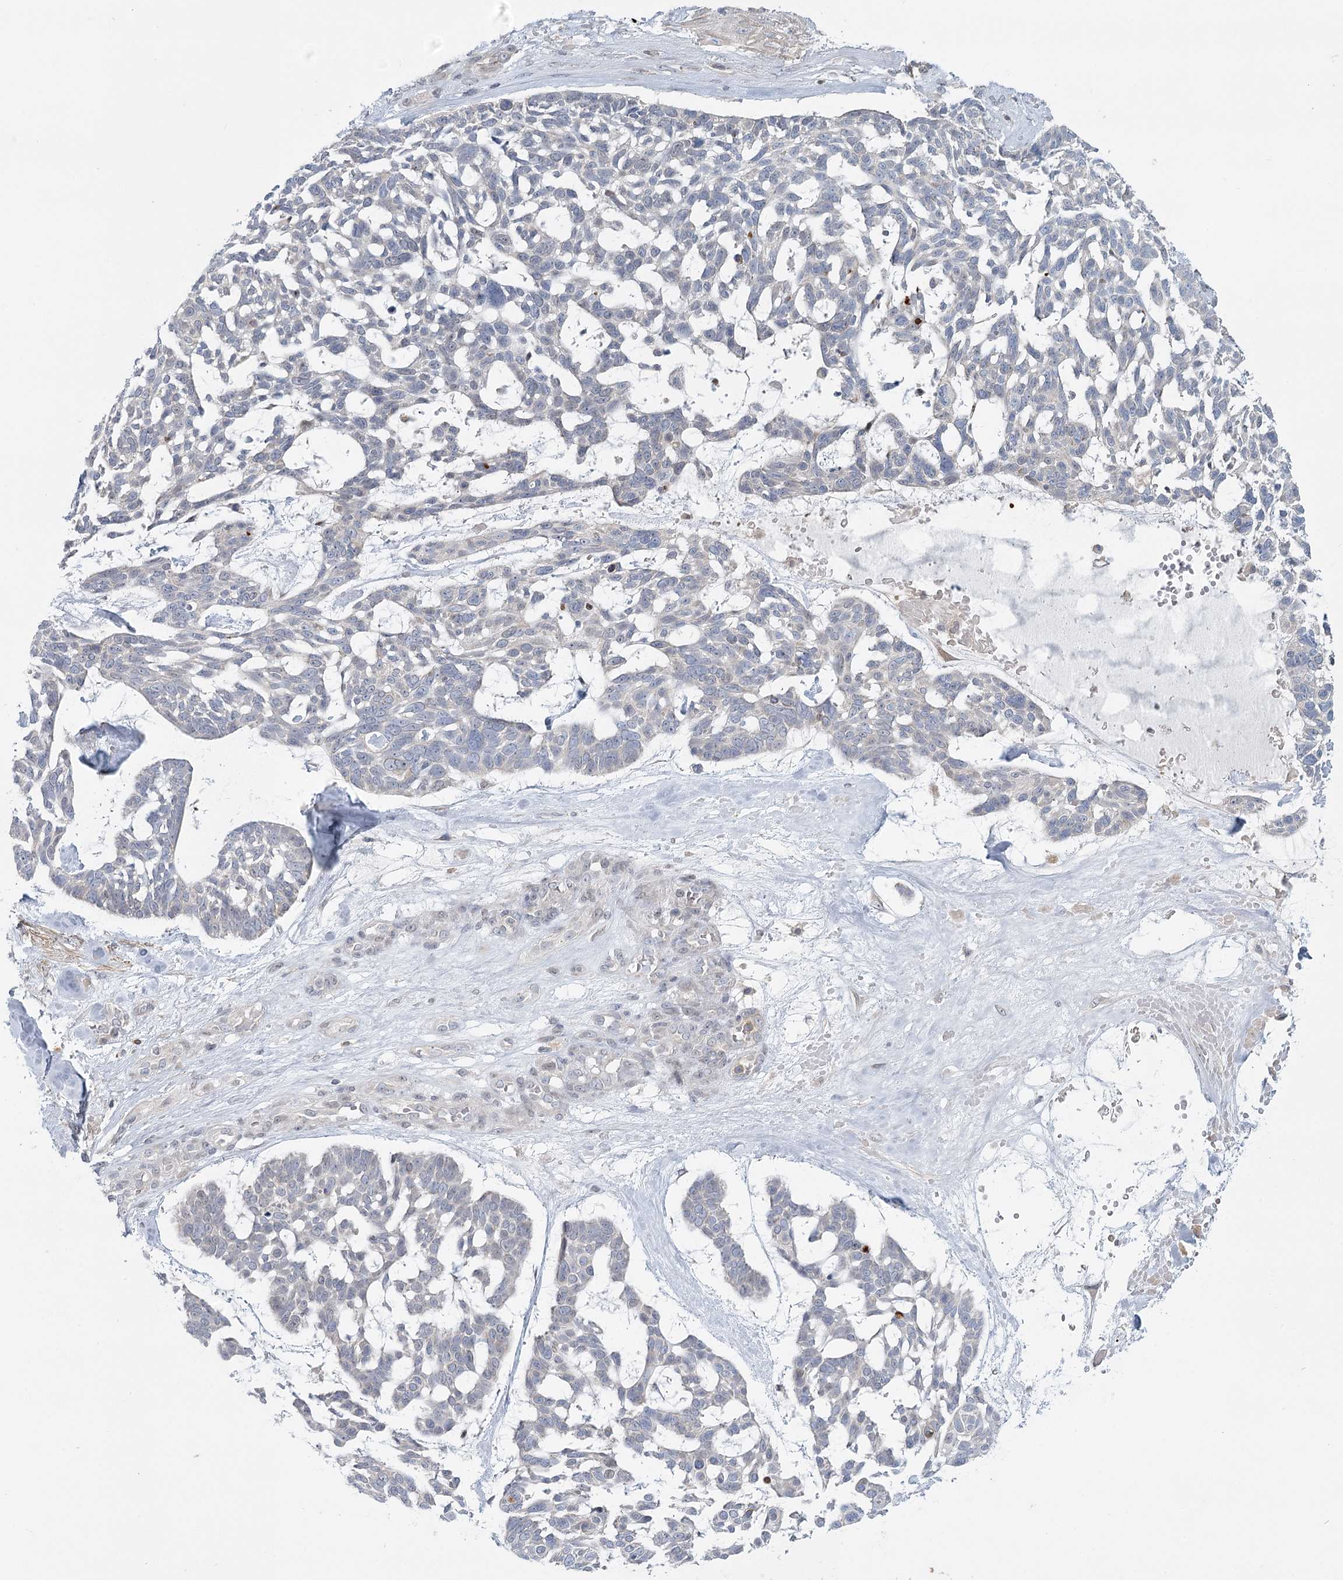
{"staining": {"intensity": "negative", "quantity": "none", "location": "none"}, "tissue": "skin cancer", "cell_type": "Tumor cells", "image_type": "cancer", "snomed": [{"axis": "morphology", "description": "Basal cell carcinoma"}, {"axis": "topography", "description": "Skin"}], "caption": "Image shows no significant protein positivity in tumor cells of skin cancer. (DAB (3,3'-diaminobenzidine) immunohistochemistry visualized using brightfield microscopy, high magnification).", "gene": "USP11", "patient": {"sex": "male", "age": 88}}